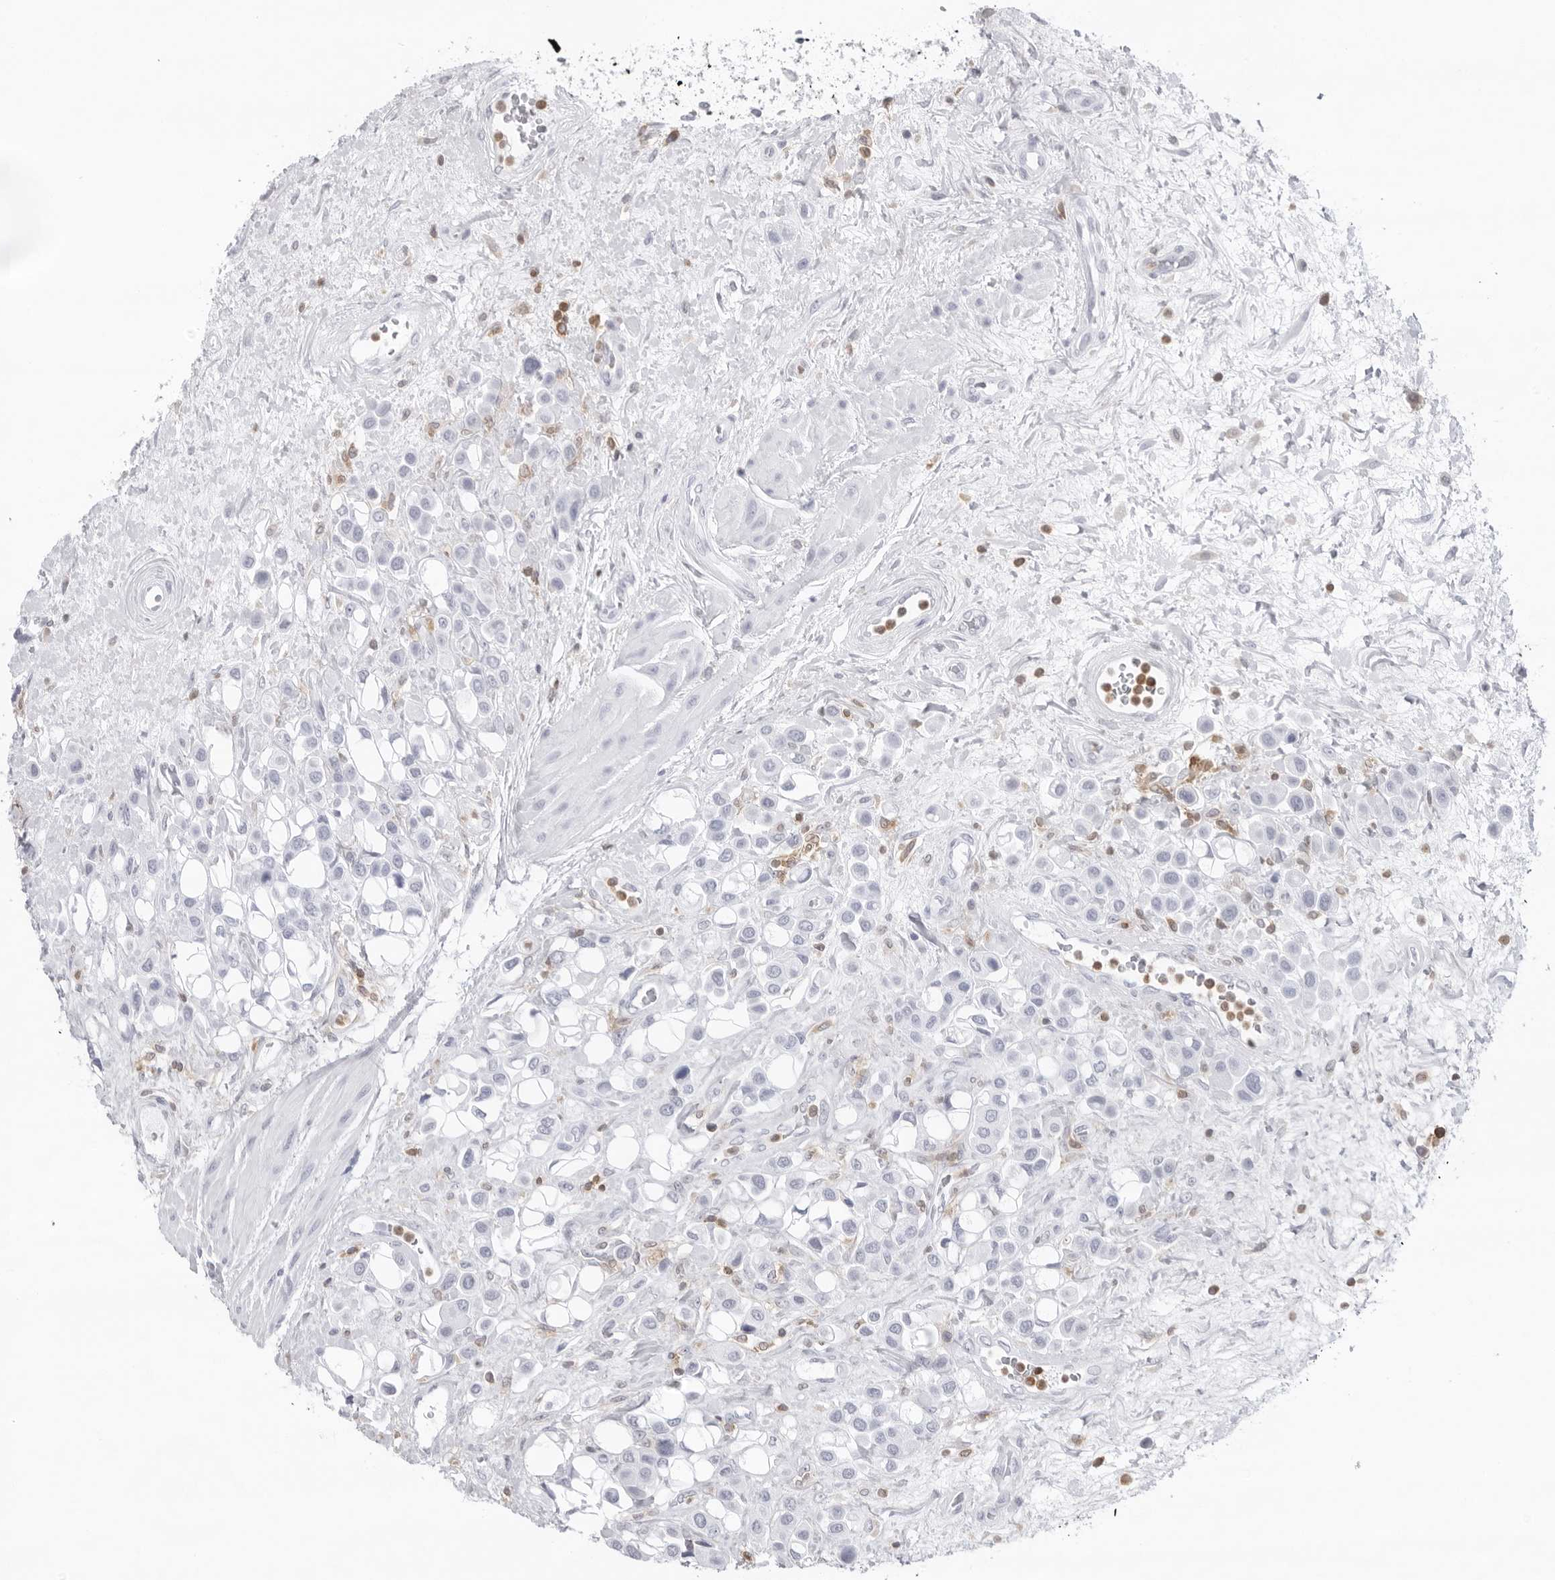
{"staining": {"intensity": "negative", "quantity": "none", "location": "none"}, "tissue": "urothelial cancer", "cell_type": "Tumor cells", "image_type": "cancer", "snomed": [{"axis": "morphology", "description": "Urothelial carcinoma, High grade"}, {"axis": "topography", "description": "Urinary bladder"}], "caption": "An immunohistochemistry photomicrograph of high-grade urothelial carcinoma is shown. There is no staining in tumor cells of high-grade urothelial carcinoma.", "gene": "FMNL1", "patient": {"sex": "male", "age": 50}}